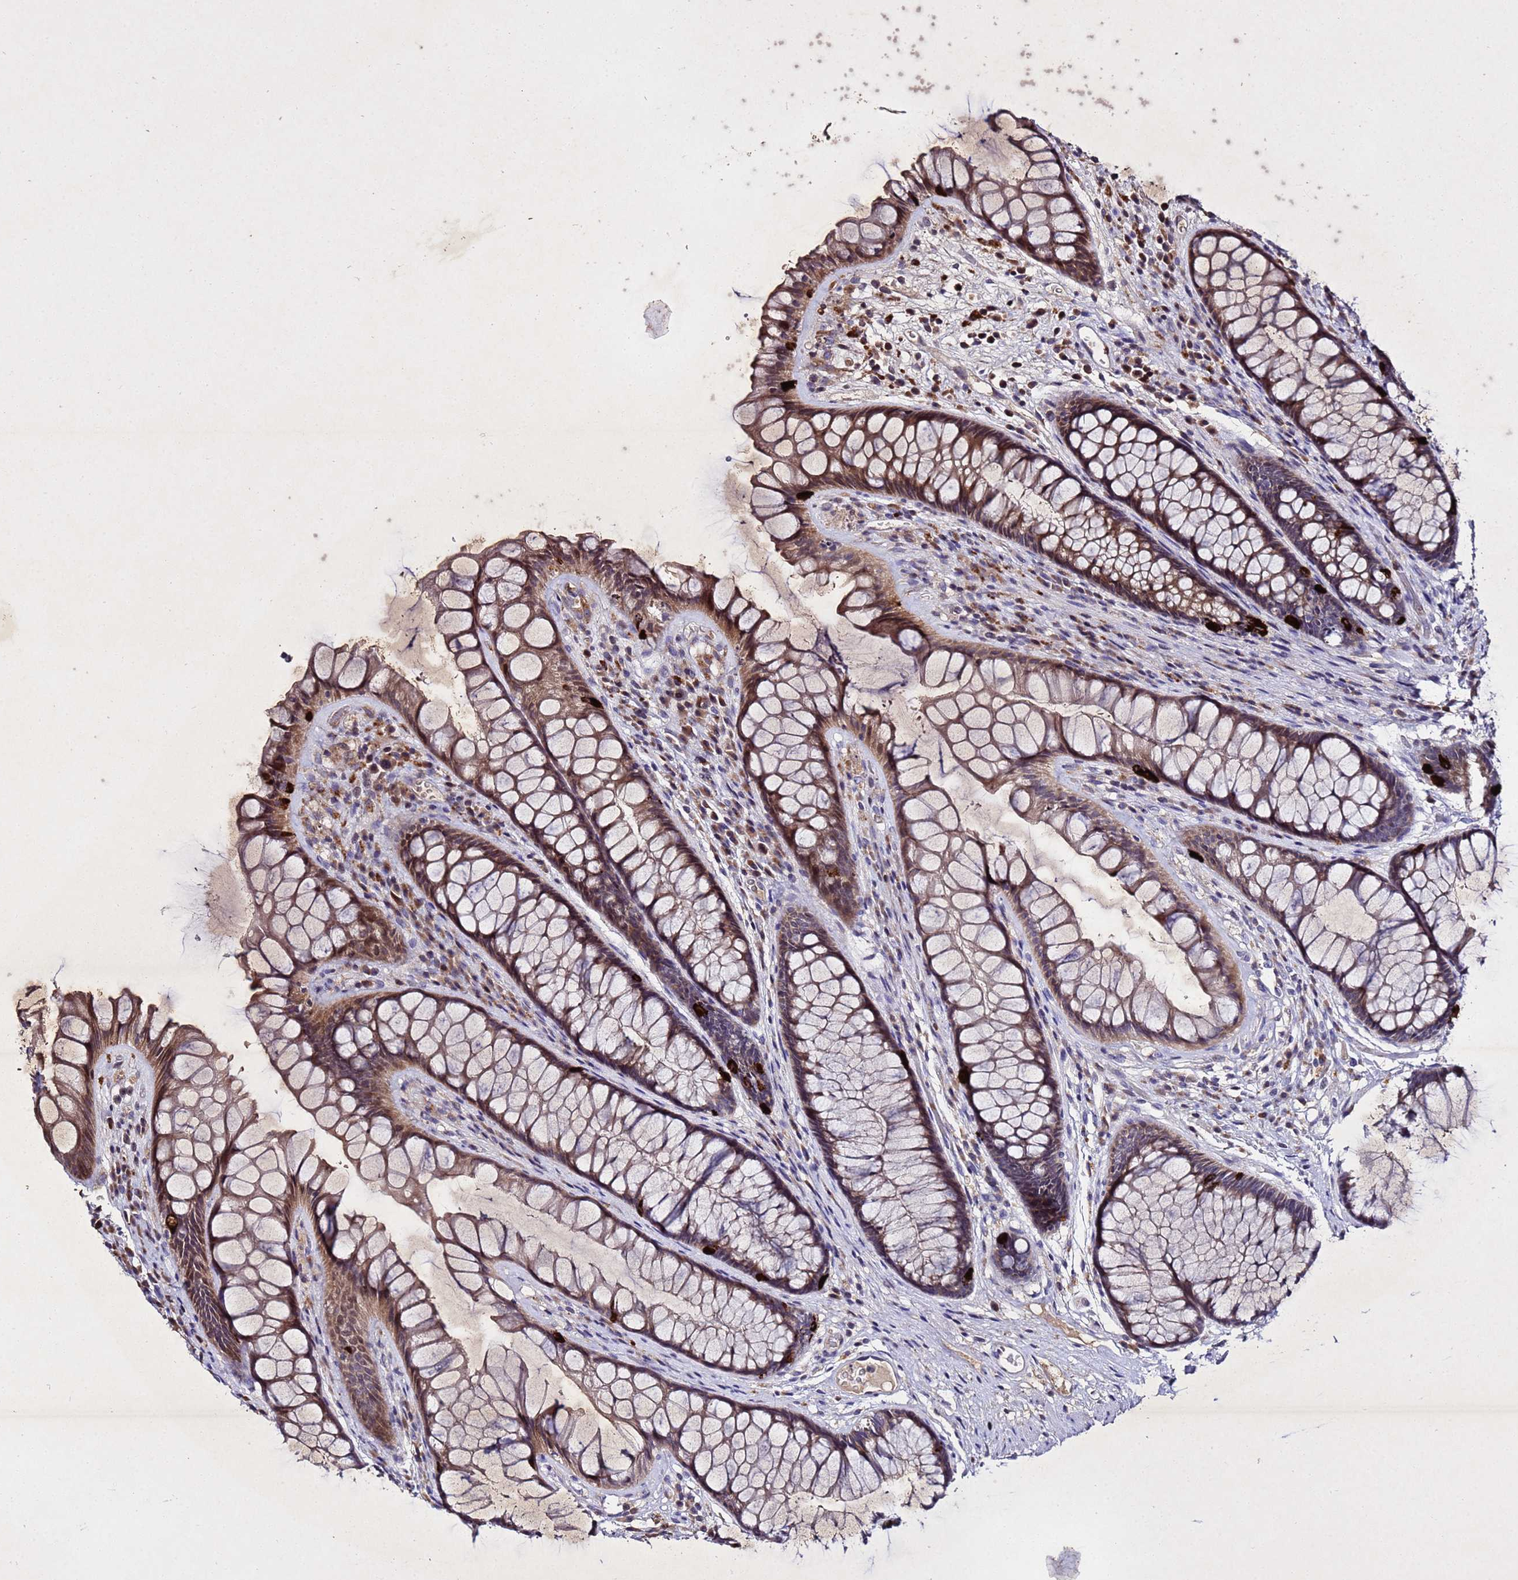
{"staining": {"intensity": "moderate", "quantity": ">75%", "location": "cytoplasmic/membranous,nuclear"}, "tissue": "rectum", "cell_type": "Glandular cells", "image_type": "normal", "snomed": [{"axis": "morphology", "description": "Normal tissue, NOS"}, {"axis": "topography", "description": "Rectum"}], "caption": "Approximately >75% of glandular cells in unremarkable rectum demonstrate moderate cytoplasmic/membranous,nuclear protein staining as visualized by brown immunohistochemical staining.", "gene": "SV2B", "patient": {"sex": "male", "age": 74}}